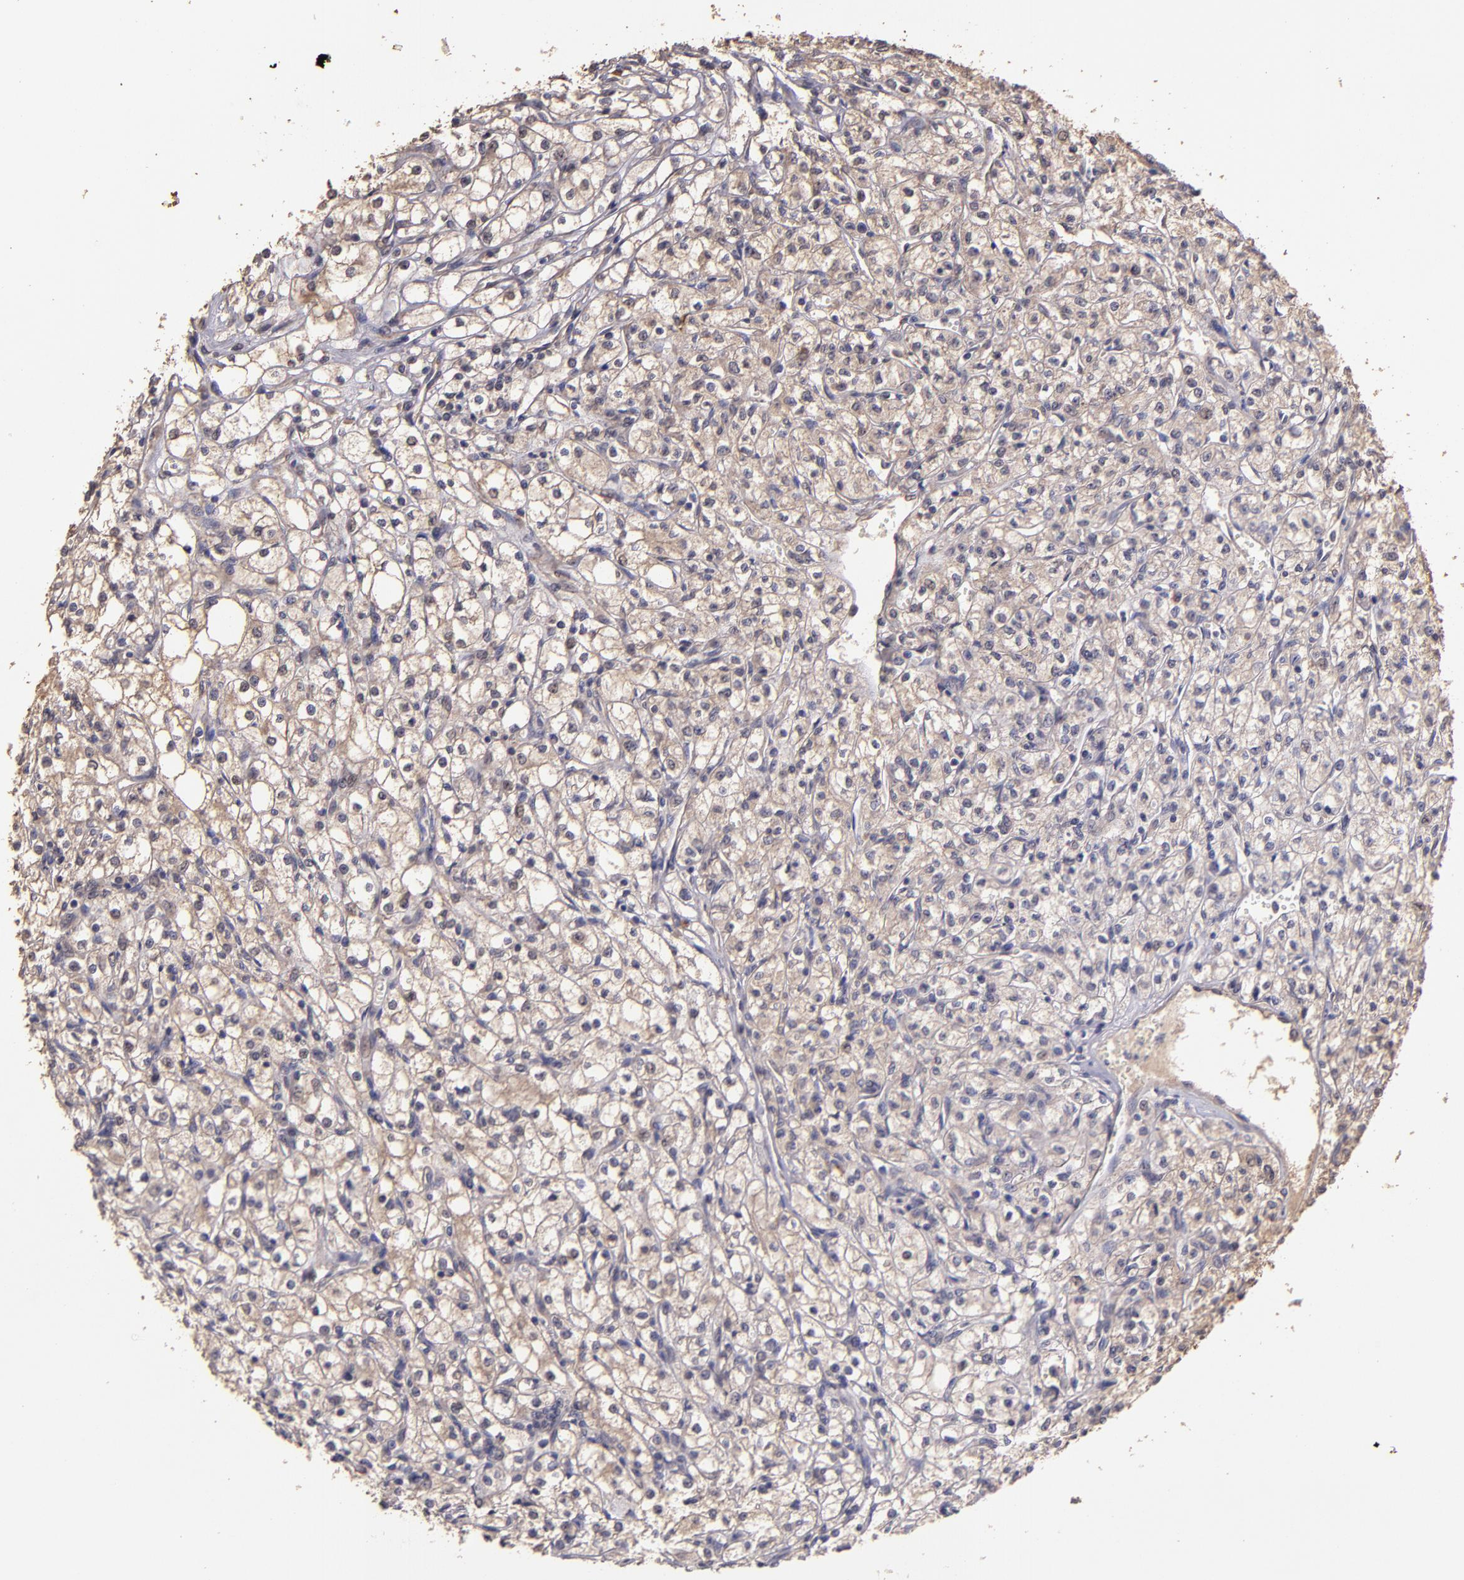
{"staining": {"intensity": "weak", "quantity": ">75%", "location": "cytoplasmic/membranous"}, "tissue": "renal cancer", "cell_type": "Tumor cells", "image_type": "cancer", "snomed": [{"axis": "morphology", "description": "Adenocarcinoma, NOS"}, {"axis": "topography", "description": "Kidney"}], "caption": "Human renal cancer (adenocarcinoma) stained with a protein marker exhibits weak staining in tumor cells.", "gene": "HECTD1", "patient": {"sex": "male", "age": 61}}